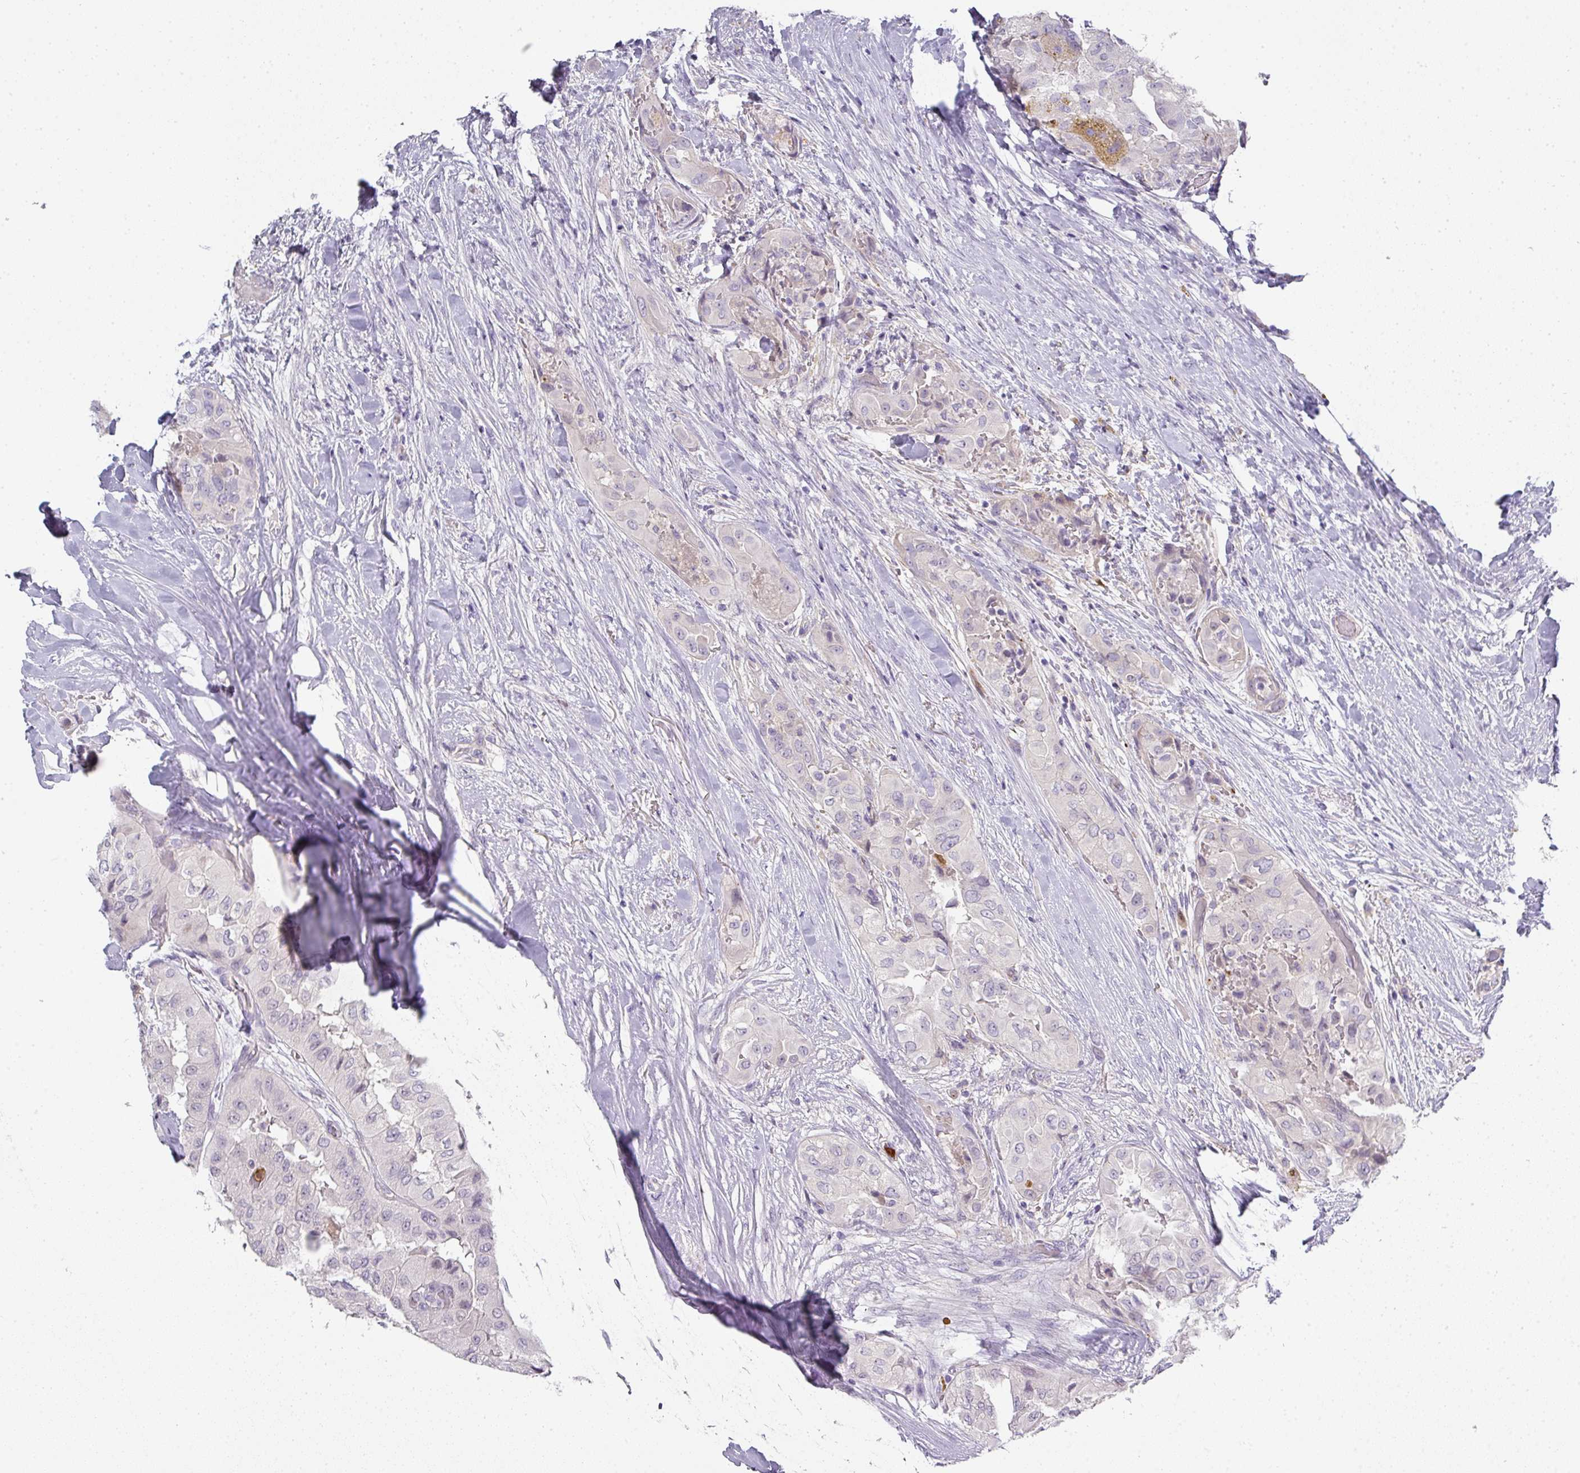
{"staining": {"intensity": "negative", "quantity": "none", "location": "none"}, "tissue": "thyroid cancer", "cell_type": "Tumor cells", "image_type": "cancer", "snomed": [{"axis": "morphology", "description": "Normal tissue, NOS"}, {"axis": "morphology", "description": "Papillary adenocarcinoma, NOS"}, {"axis": "topography", "description": "Thyroid gland"}], "caption": "High magnification brightfield microscopy of thyroid cancer stained with DAB (3,3'-diaminobenzidine) (brown) and counterstained with hematoxylin (blue): tumor cells show no significant positivity.", "gene": "HHEX", "patient": {"sex": "female", "age": 59}}